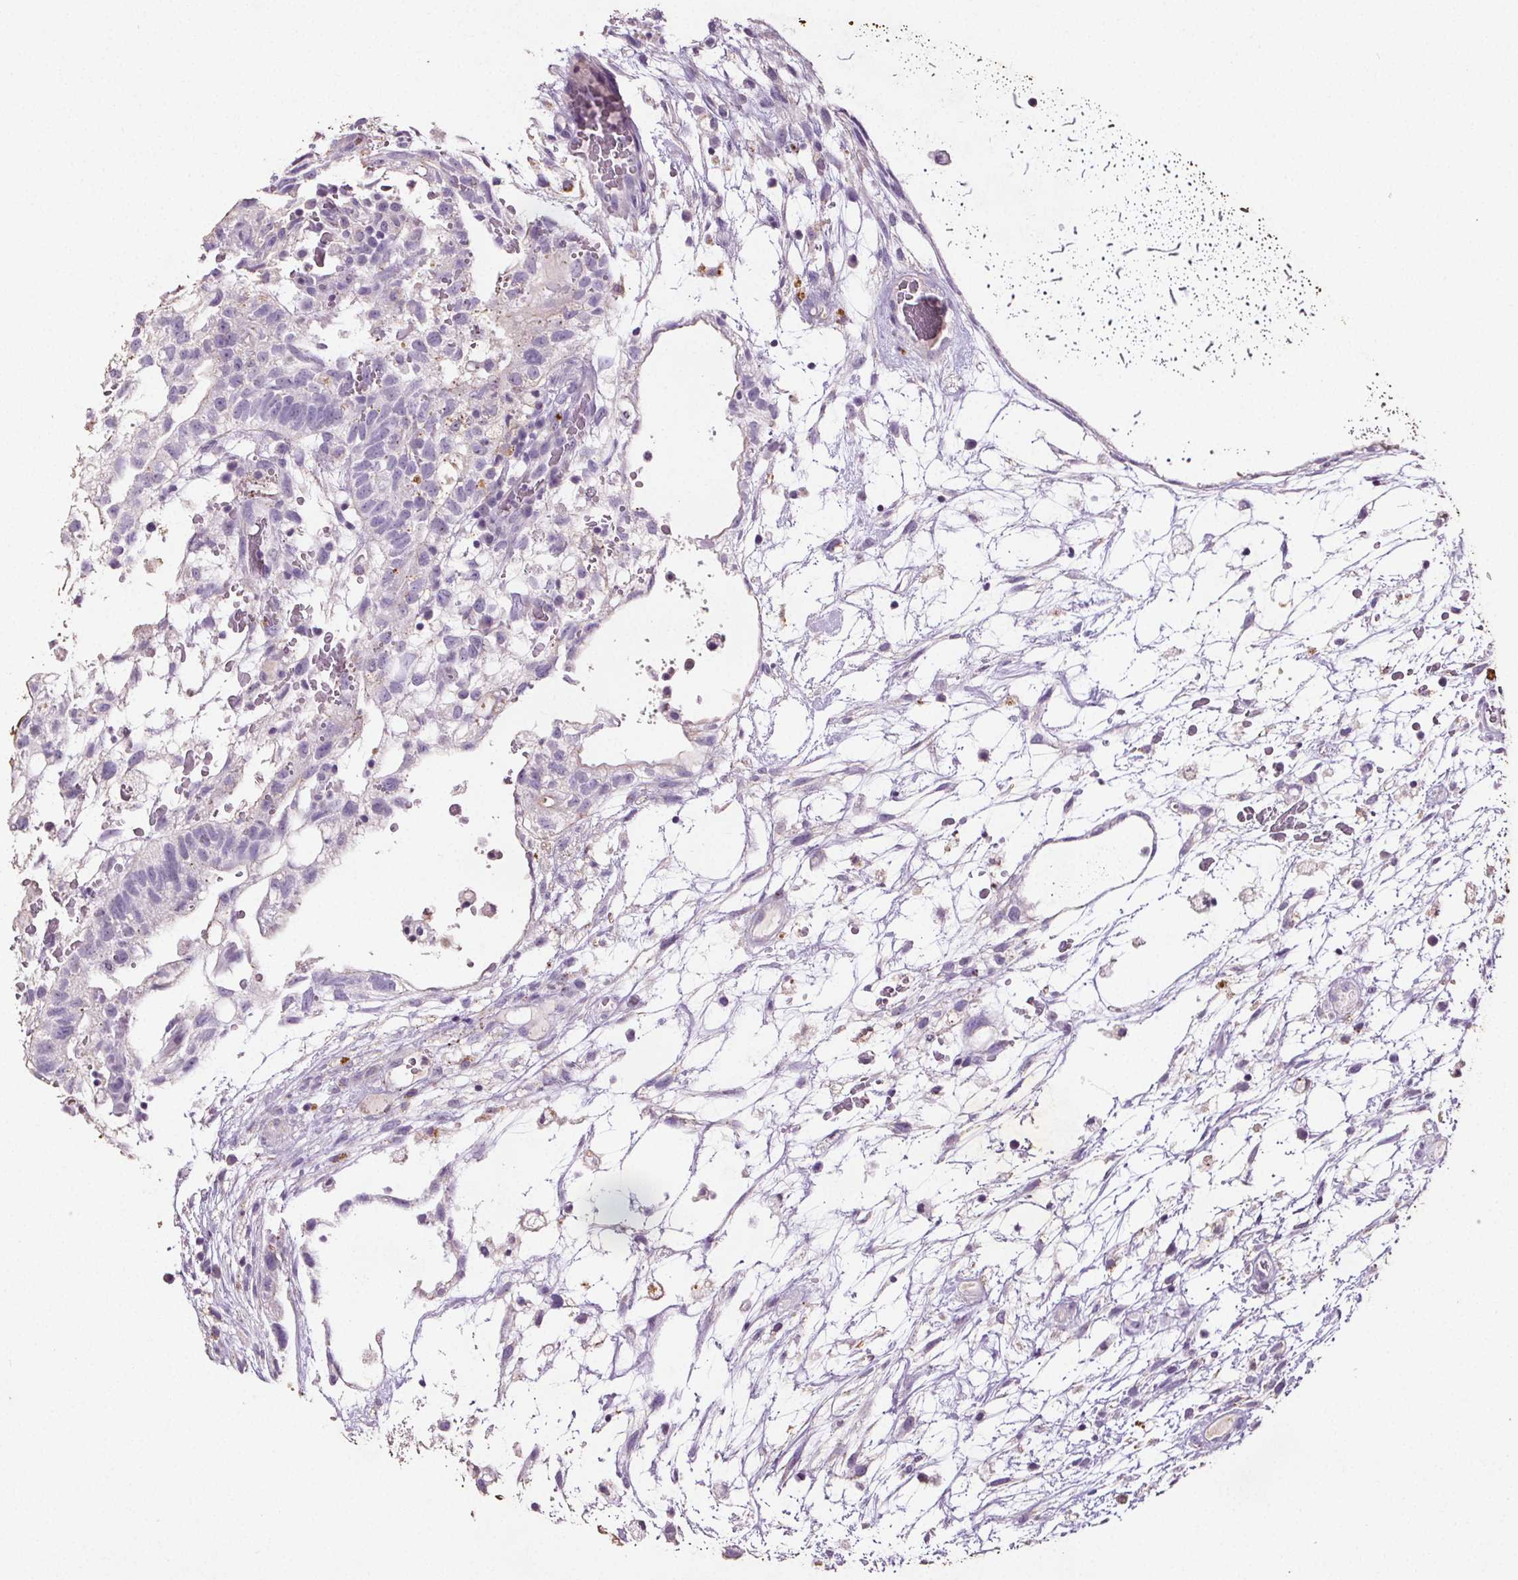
{"staining": {"intensity": "negative", "quantity": "none", "location": "none"}, "tissue": "testis cancer", "cell_type": "Tumor cells", "image_type": "cancer", "snomed": [{"axis": "morphology", "description": "Normal tissue, NOS"}, {"axis": "morphology", "description": "Carcinoma, Embryonal, NOS"}, {"axis": "topography", "description": "Testis"}], "caption": "Histopathology image shows no protein positivity in tumor cells of embryonal carcinoma (testis) tissue.", "gene": "C19orf84", "patient": {"sex": "male", "age": 32}}